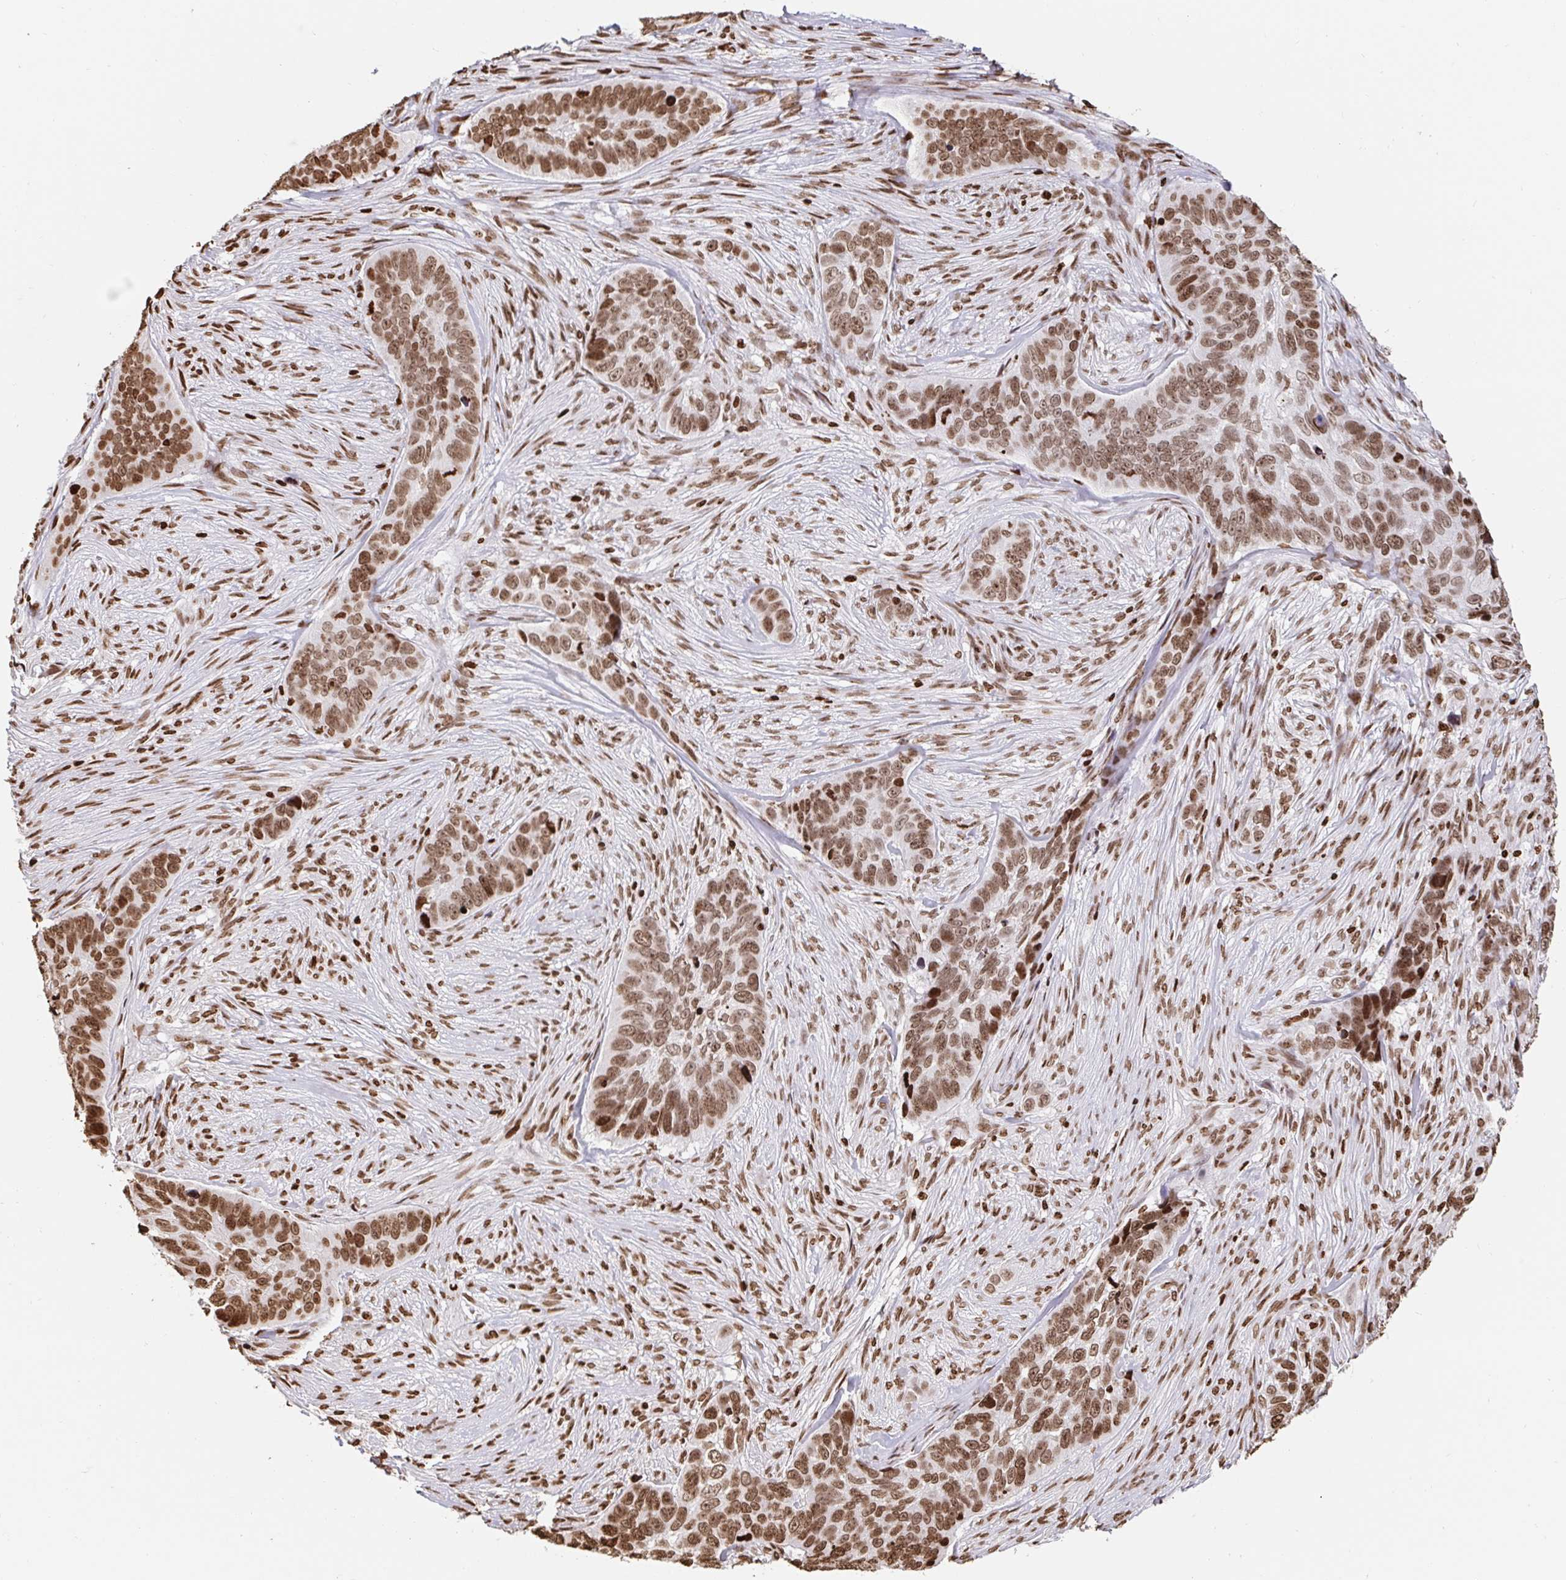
{"staining": {"intensity": "moderate", "quantity": ">75%", "location": "nuclear"}, "tissue": "skin cancer", "cell_type": "Tumor cells", "image_type": "cancer", "snomed": [{"axis": "morphology", "description": "Basal cell carcinoma"}, {"axis": "topography", "description": "Skin"}], "caption": "Immunohistochemical staining of basal cell carcinoma (skin) reveals medium levels of moderate nuclear expression in about >75% of tumor cells.", "gene": "H2BC5", "patient": {"sex": "female", "age": 82}}